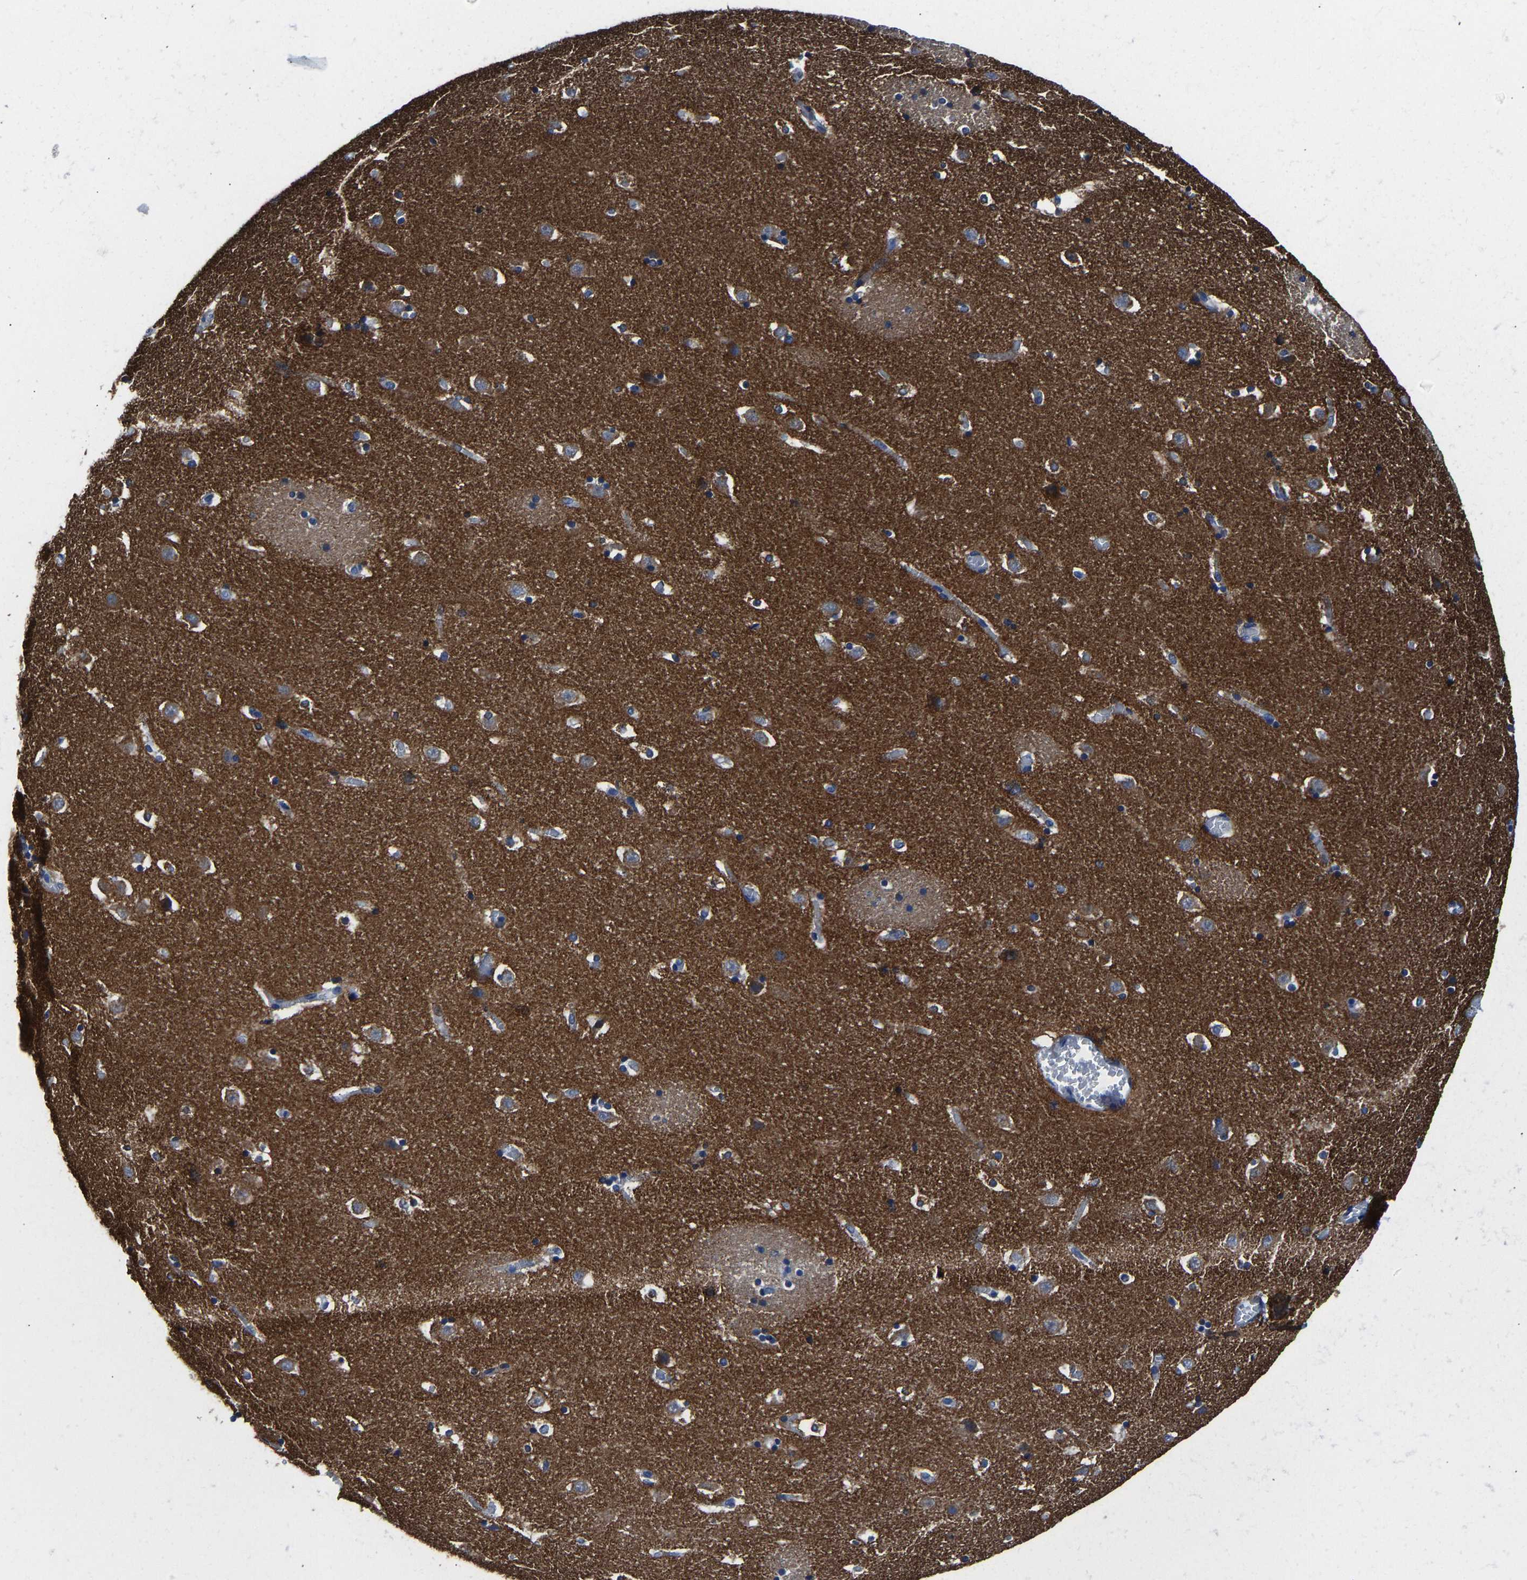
{"staining": {"intensity": "moderate", "quantity": "25%-75%", "location": "cytoplasmic/membranous"}, "tissue": "caudate", "cell_type": "Glial cells", "image_type": "normal", "snomed": [{"axis": "morphology", "description": "Normal tissue, NOS"}, {"axis": "topography", "description": "Lateral ventricle wall"}], "caption": "An immunohistochemistry micrograph of unremarkable tissue is shown. Protein staining in brown labels moderate cytoplasmic/membranous positivity in caudate within glial cells.", "gene": "ATP6V1E1", "patient": {"sex": "male", "age": 45}}